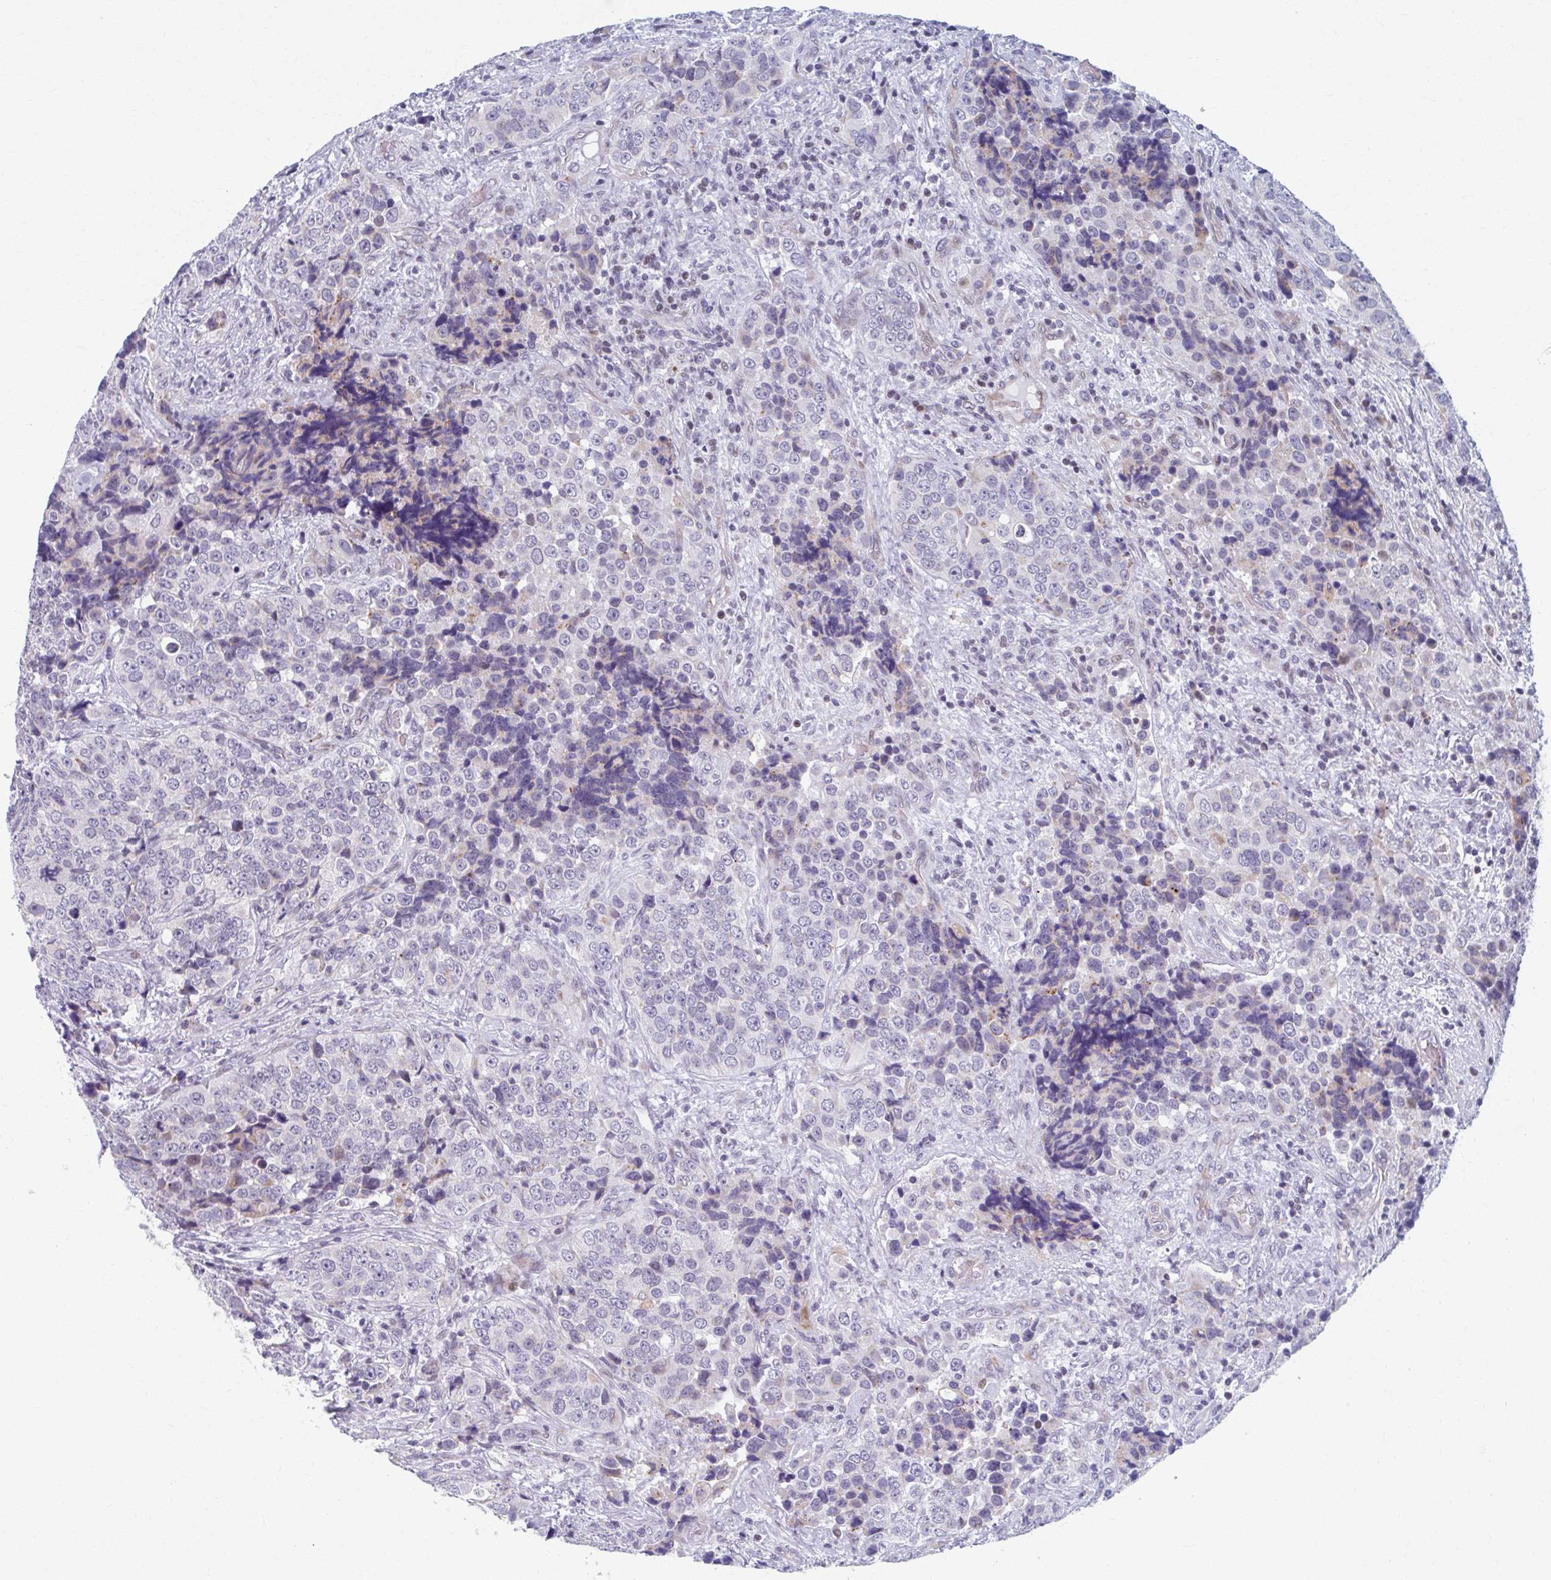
{"staining": {"intensity": "negative", "quantity": "none", "location": "none"}, "tissue": "urothelial cancer", "cell_type": "Tumor cells", "image_type": "cancer", "snomed": [{"axis": "morphology", "description": "Urothelial carcinoma, NOS"}, {"axis": "topography", "description": "Urinary bladder"}], "caption": "Tumor cells show no significant protein expression in transitional cell carcinoma. (DAB IHC visualized using brightfield microscopy, high magnification).", "gene": "ABHD16B", "patient": {"sex": "male", "age": 52}}